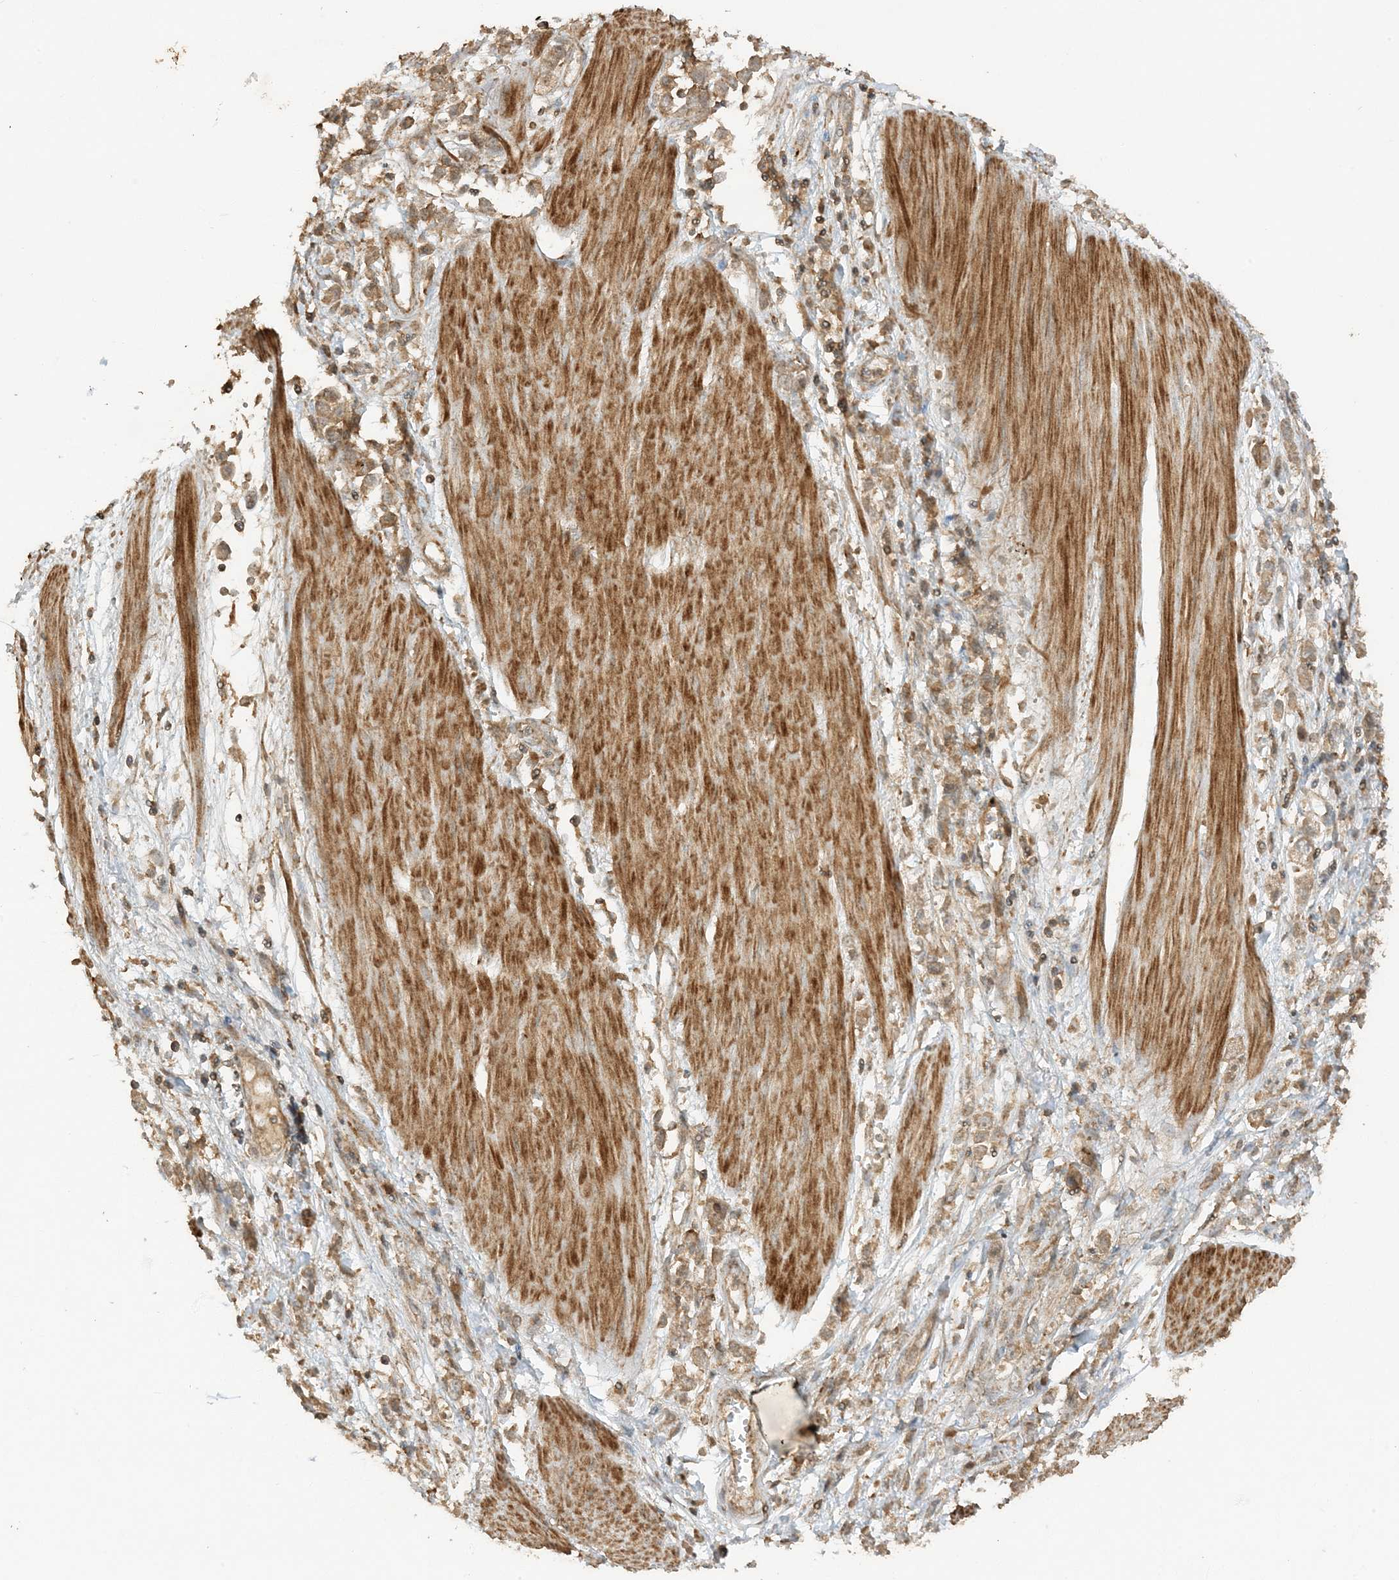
{"staining": {"intensity": "weak", "quantity": ">75%", "location": "cytoplasmic/membranous"}, "tissue": "stomach cancer", "cell_type": "Tumor cells", "image_type": "cancer", "snomed": [{"axis": "morphology", "description": "Adenocarcinoma, NOS"}, {"axis": "topography", "description": "Stomach"}], "caption": "Stomach cancer (adenocarcinoma) stained for a protein exhibits weak cytoplasmic/membranous positivity in tumor cells.", "gene": "XRN1", "patient": {"sex": "female", "age": 76}}